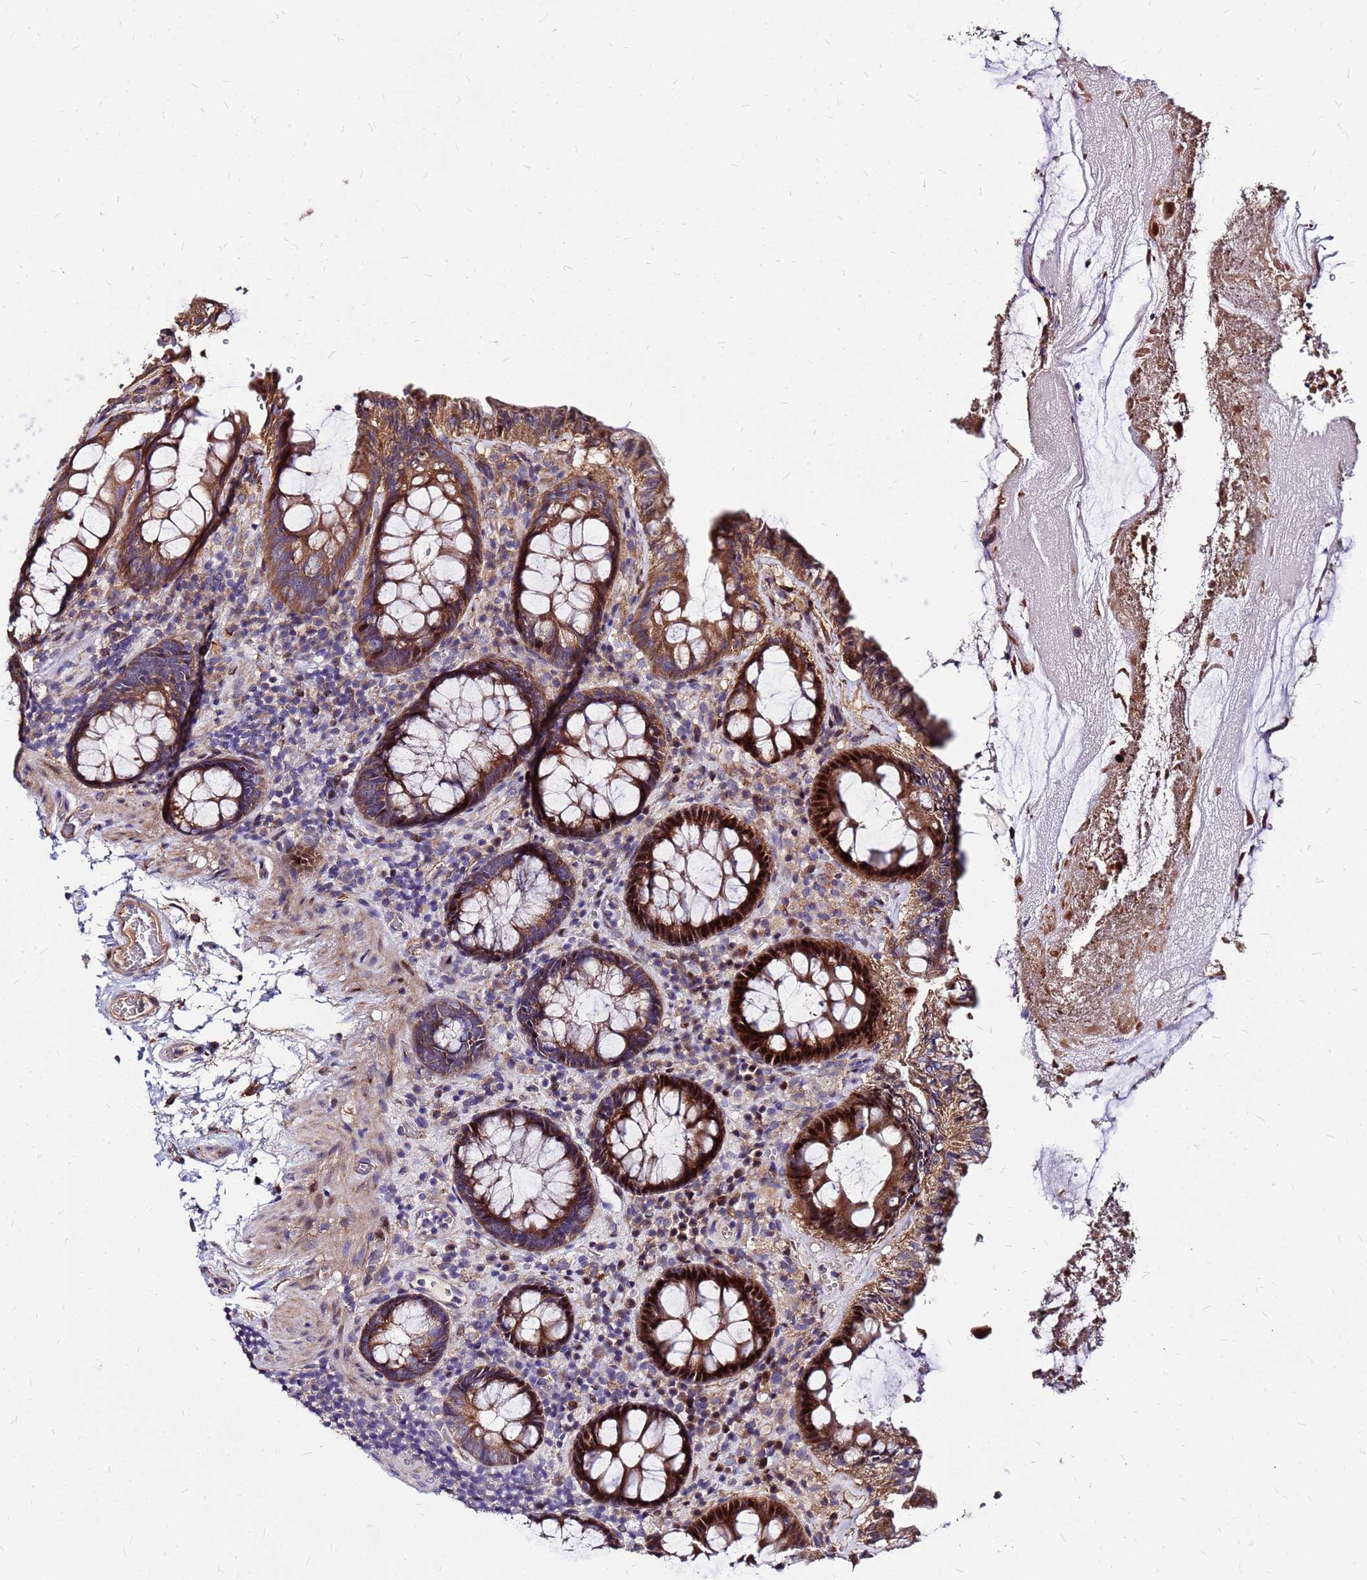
{"staining": {"intensity": "moderate", "quantity": ">75%", "location": "cytoplasmic/membranous"}, "tissue": "colon", "cell_type": "Endothelial cells", "image_type": "normal", "snomed": [{"axis": "morphology", "description": "Normal tissue, NOS"}, {"axis": "topography", "description": "Colon"}], "caption": "Protein analysis of unremarkable colon displays moderate cytoplasmic/membranous staining in about >75% of endothelial cells.", "gene": "ARHGEF35", "patient": {"sex": "male", "age": 84}}